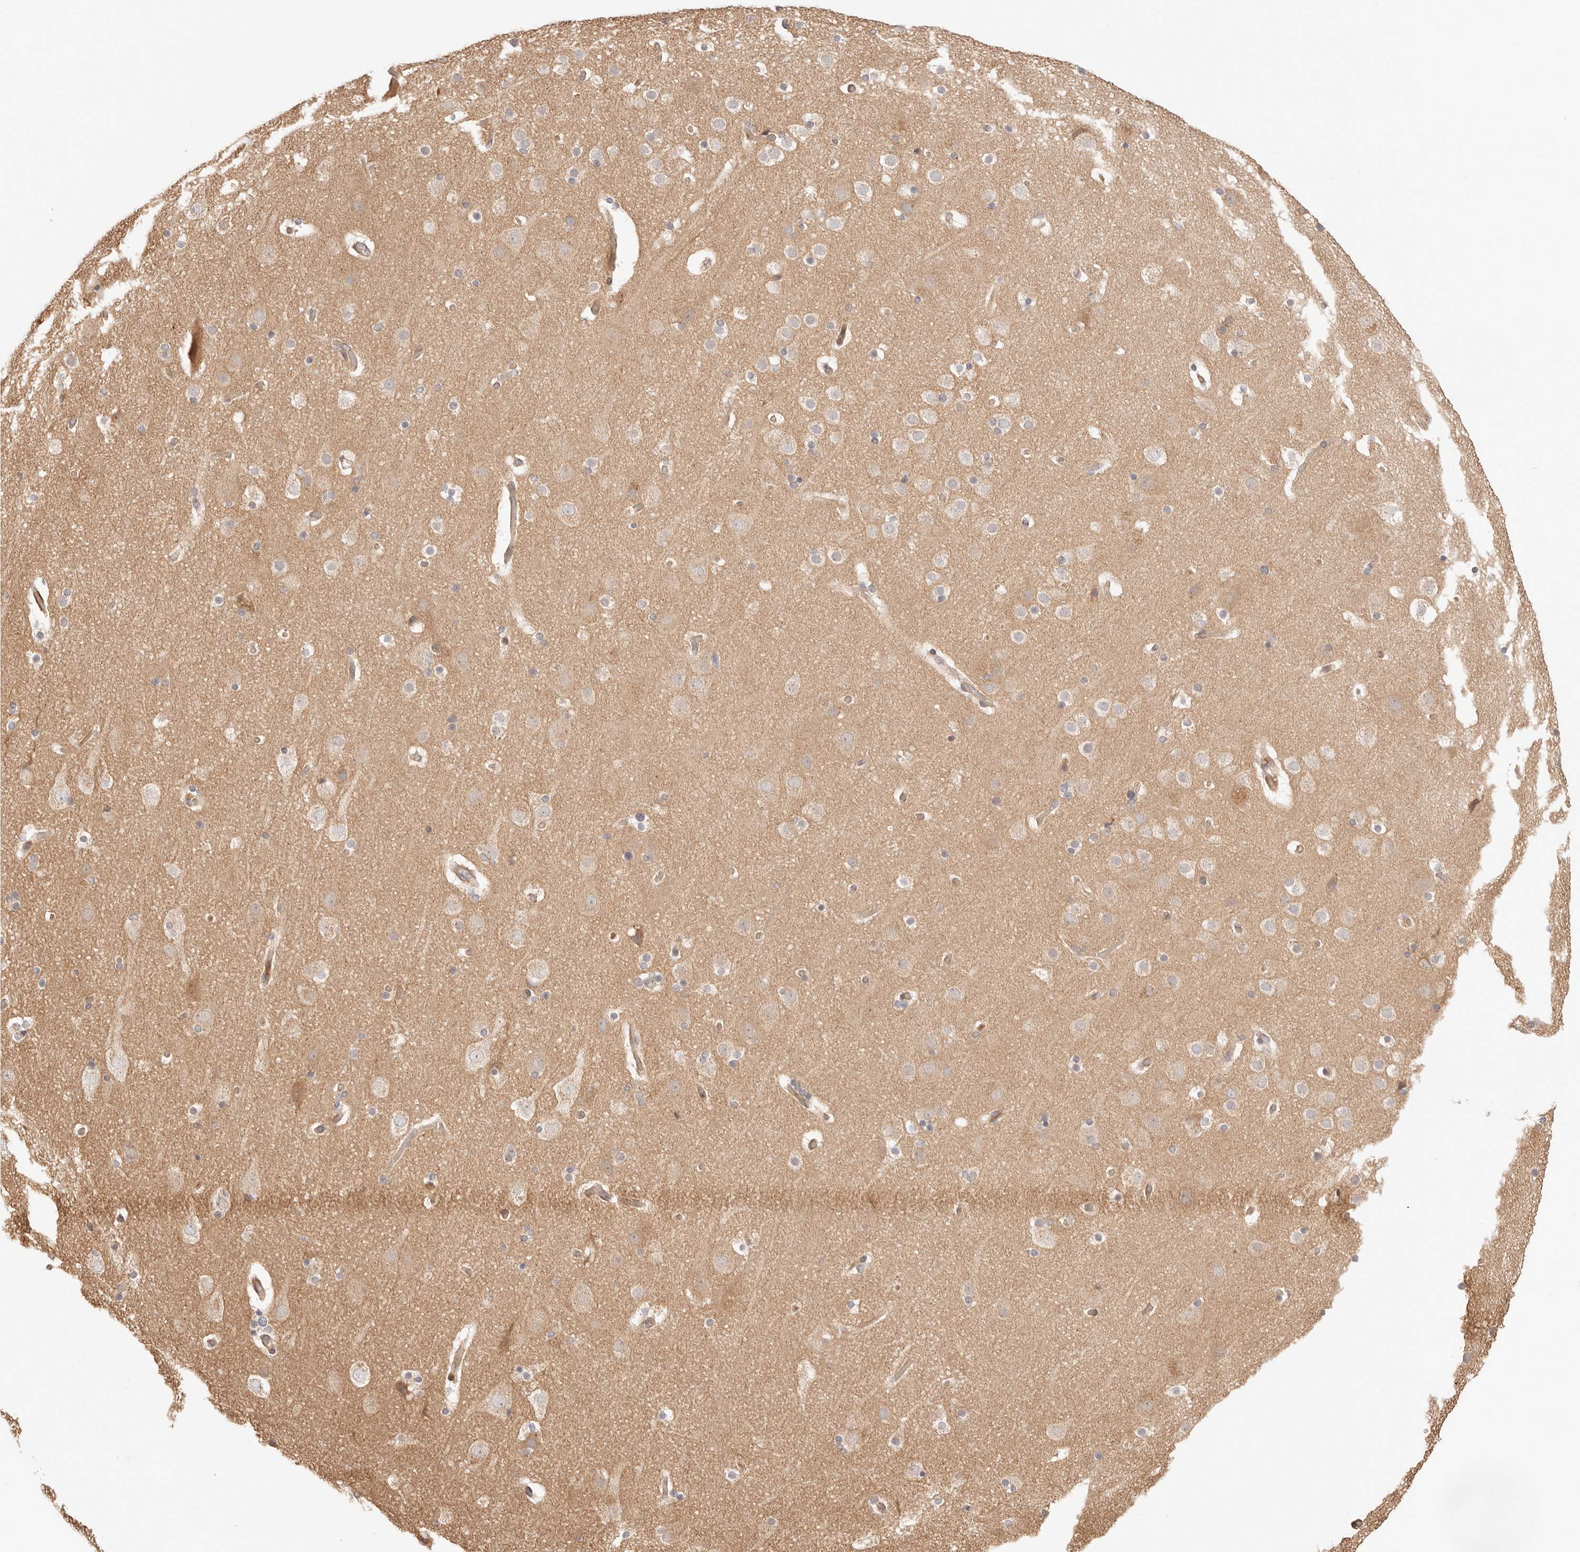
{"staining": {"intensity": "negative", "quantity": "none", "location": "none"}, "tissue": "cerebral cortex", "cell_type": "Endothelial cells", "image_type": "normal", "snomed": [{"axis": "morphology", "description": "Normal tissue, NOS"}, {"axis": "topography", "description": "Cerebral cortex"}], "caption": "Immunohistochemistry of unremarkable cerebral cortex exhibits no staining in endothelial cells.", "gene": "IL1R2", "patient": {"sex": "male", "age": 57}}